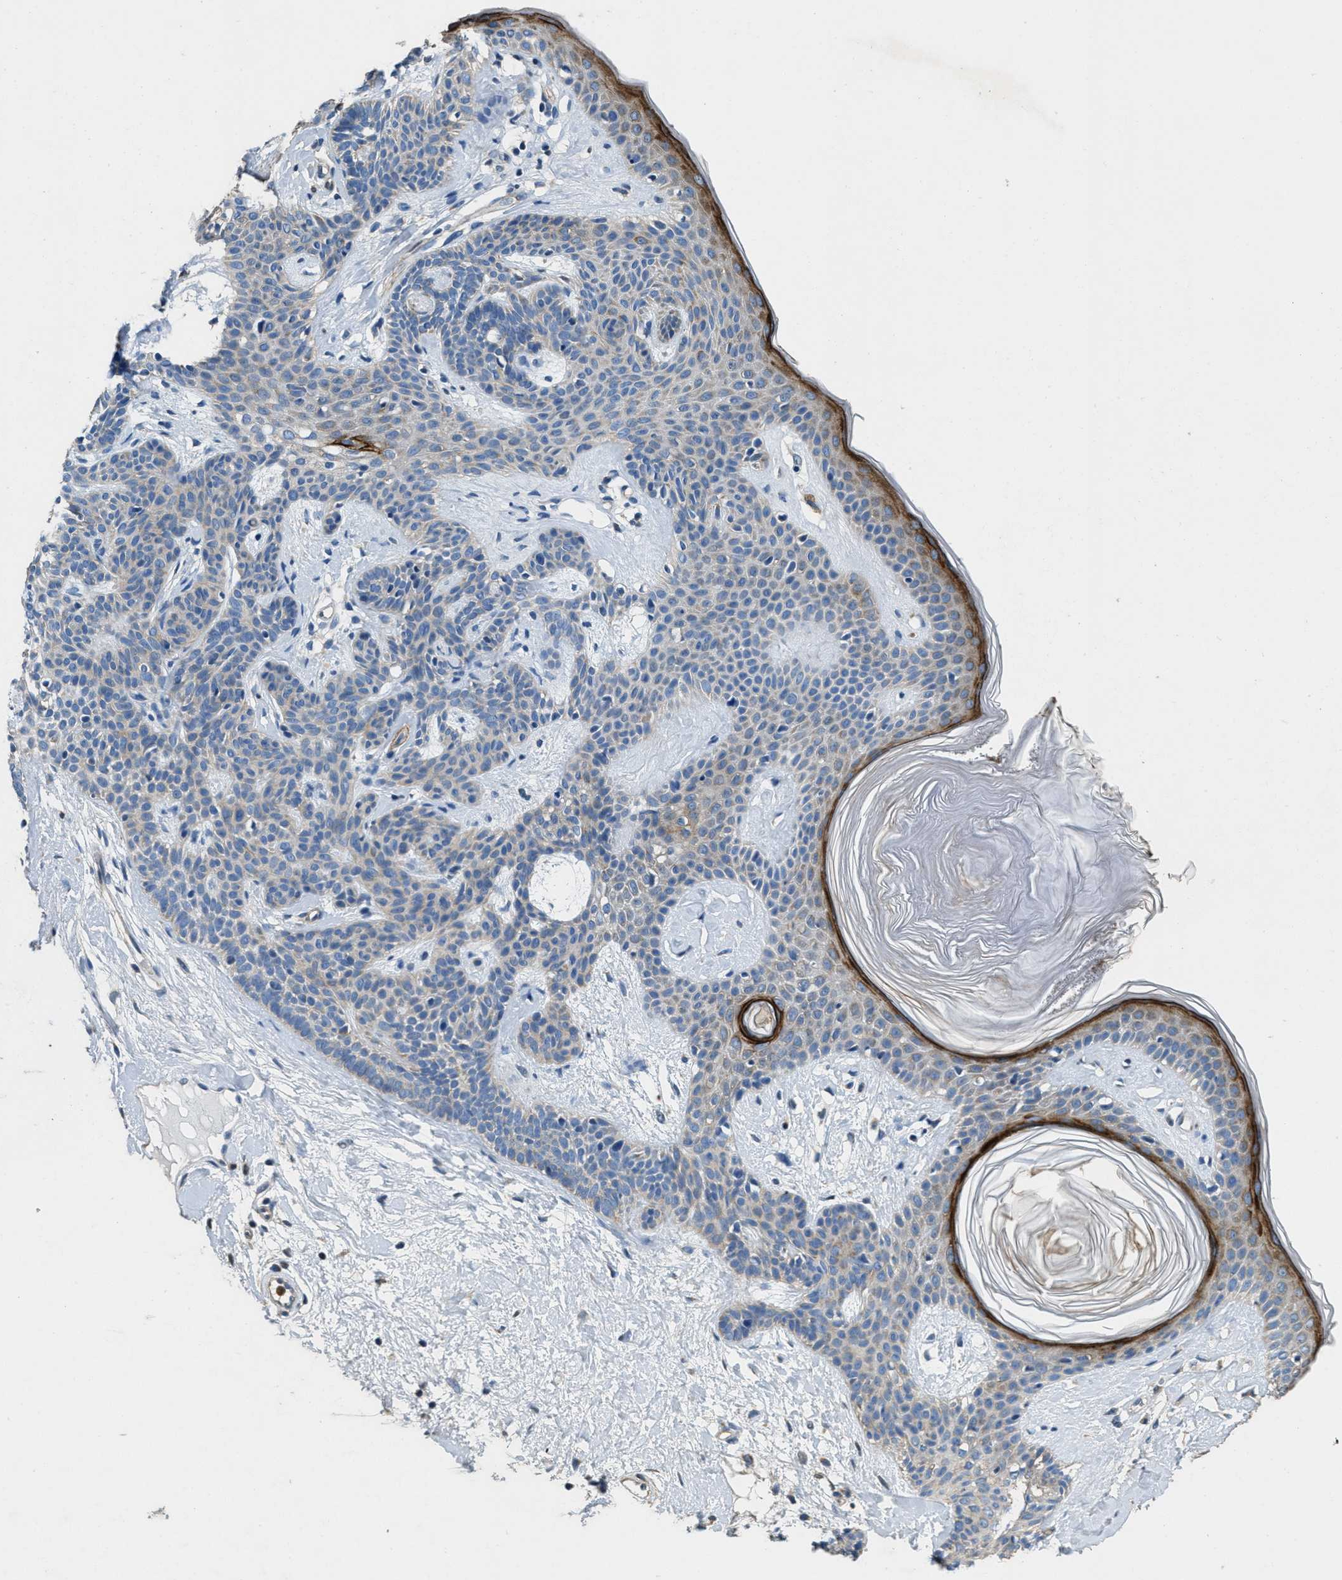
{"staining": {"intensity": "weak", "quantity": "<25%", "location": "cytoplasmic/membranous"}, "tissue": "skin cancer", "cell_type": "Tumor cells", "image_type": "cancer", "snomed": [{"axis": "morphology", "description": "Developmental malformation"}, {"axis": "morphology", "description": "Basal cell carcinoma"}, {"axis": "topography", "description": "Skin"}], "caption": "Tumor cells are negative for brown protein staining in skin cancer (basal cell carcinoma).", "gene": "TOMM70", "patient": {"sex": "female", "age": 62}}